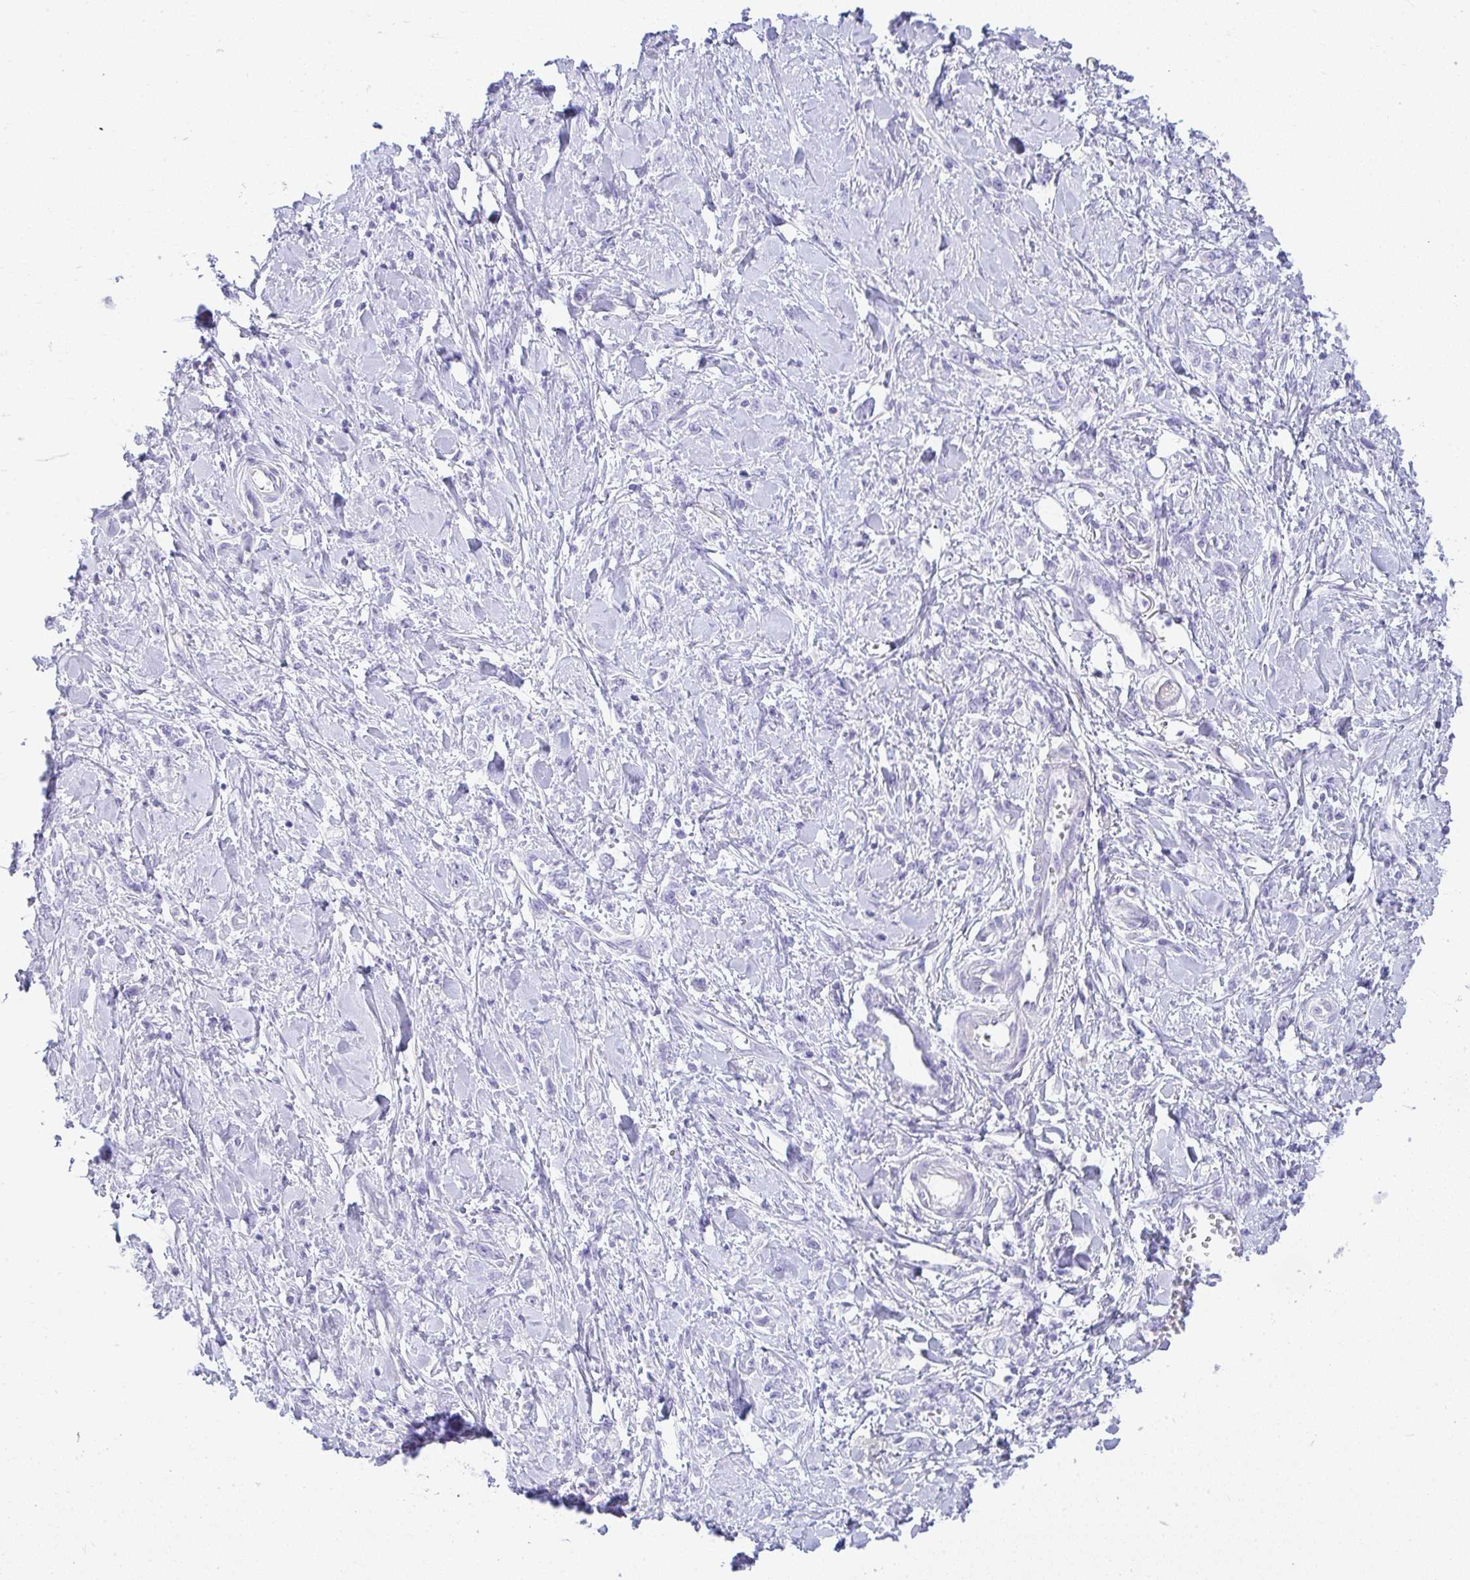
{"staining": {"intensity": "negative", "quantity": "none", "location": "none"}, "tissue": "stomach cancer", "cell_type": "Tumor cells", "image_type": "cancer", "snomed": [{"axis": "morphology", "description": "Adenocarcinoma, NOS"}, {"axis": "topography", "description": "Stomach"}], "caption": "Photomicrograph shows no protein expression in tumor cells of adenocarcinoma (stomach) tissue.", "gene": "RASL10A", "patient": {"sex": "female", "age": 76}}